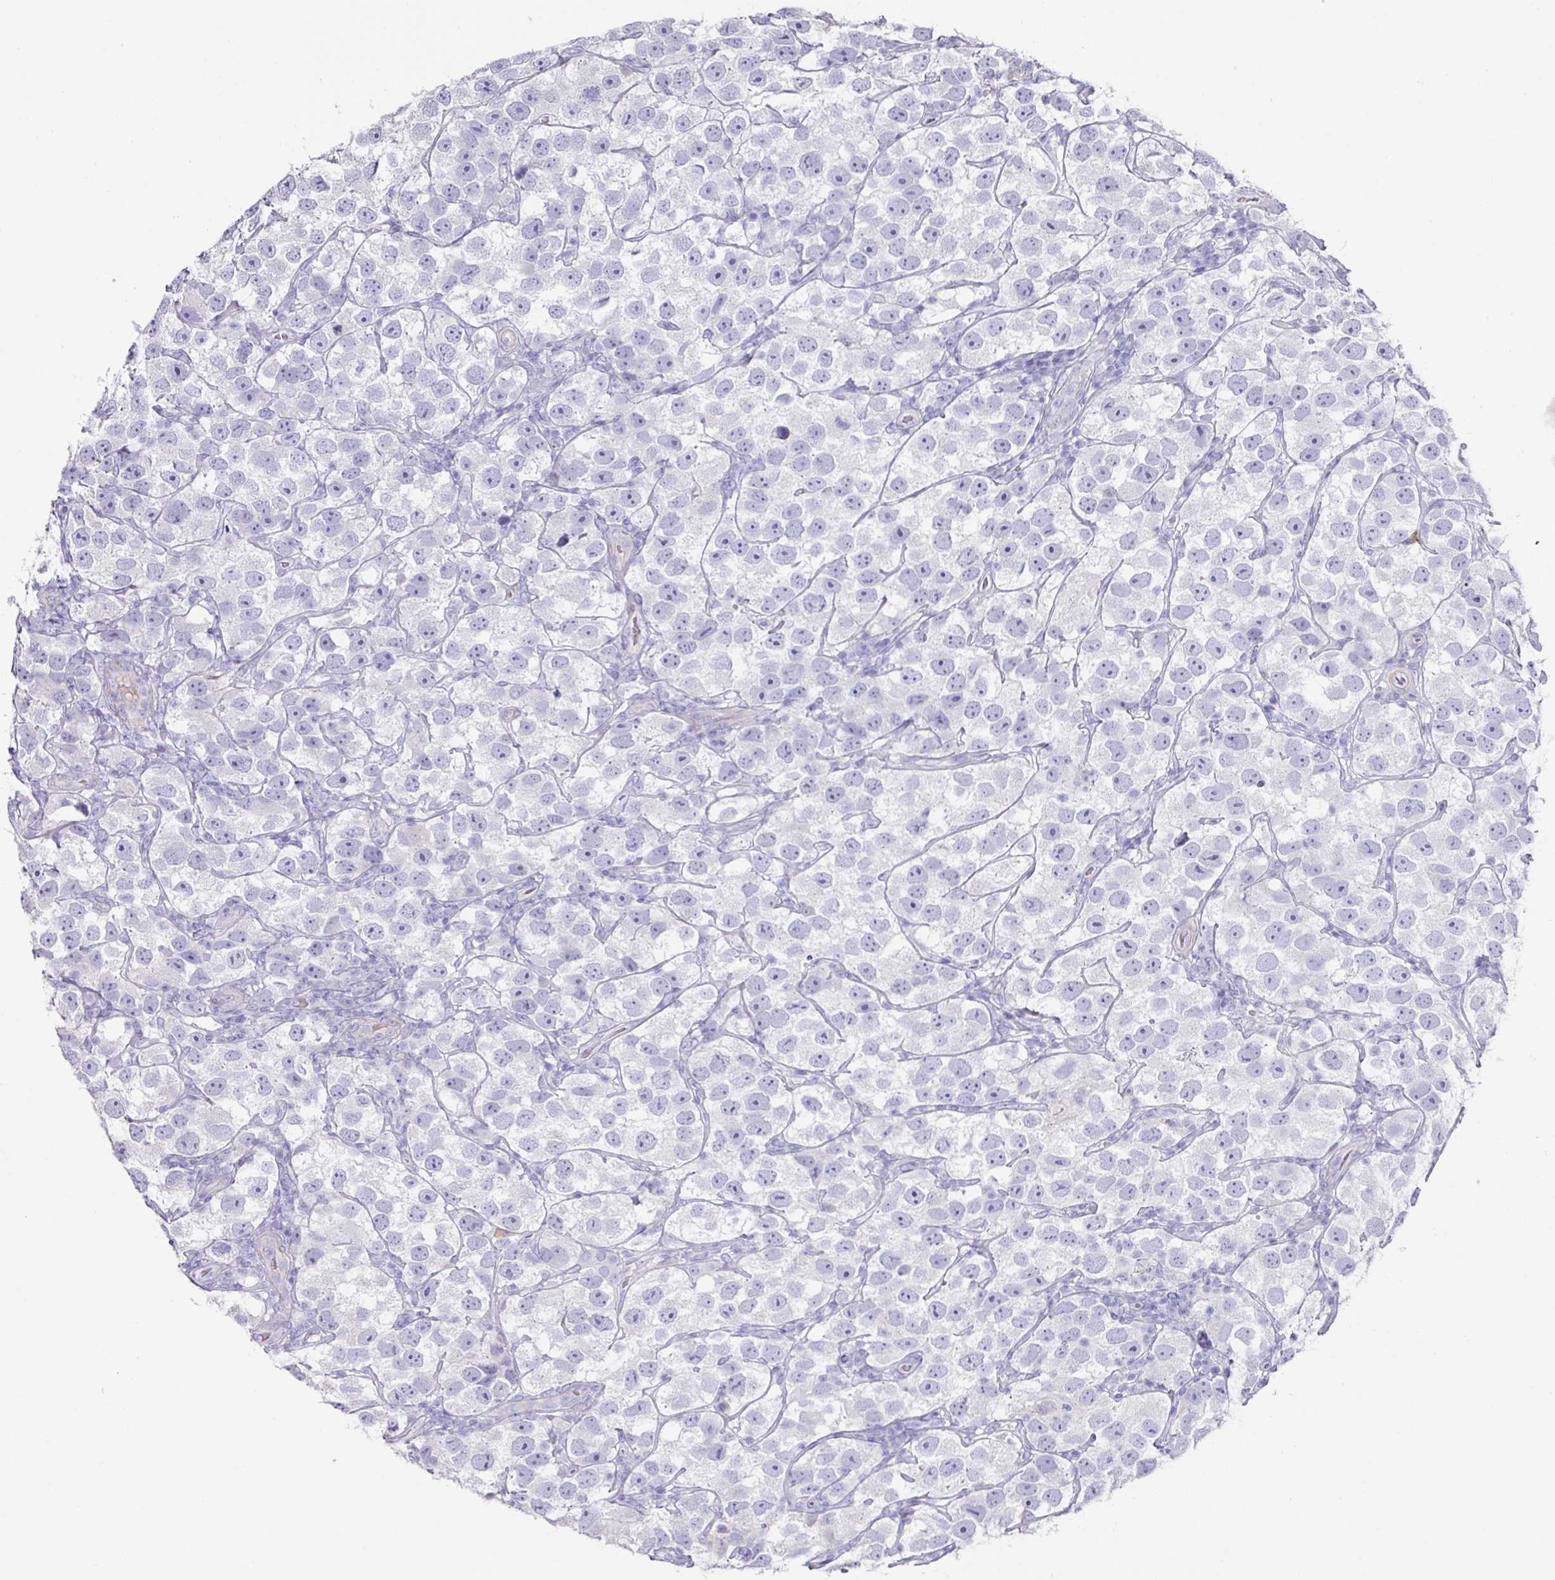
{"staining": {"intensity": "negative", "quantity": "none", "location": "none"}, "tissue": "testis cancer", "cell_type": "Tumor cells", "image_type": "cancer", "snomed": [{"axis": "morphology", "description": "Seminoma, NOS"}, {"axis": "topography", "description": "Testis"}], "caption": "A high-resolution histopathology image shows IHC staining of seminoma (testis), which shows no significant expression in tumor cells. (Stains: DAB (3,3'-diaminobenzidine) immunohistochemistry with hematoxylin counter stain, Microscopy: brightfield microscopy at high magnification).", "gene": "TARM1", "patient": {"sex": "male", "age": 26}}